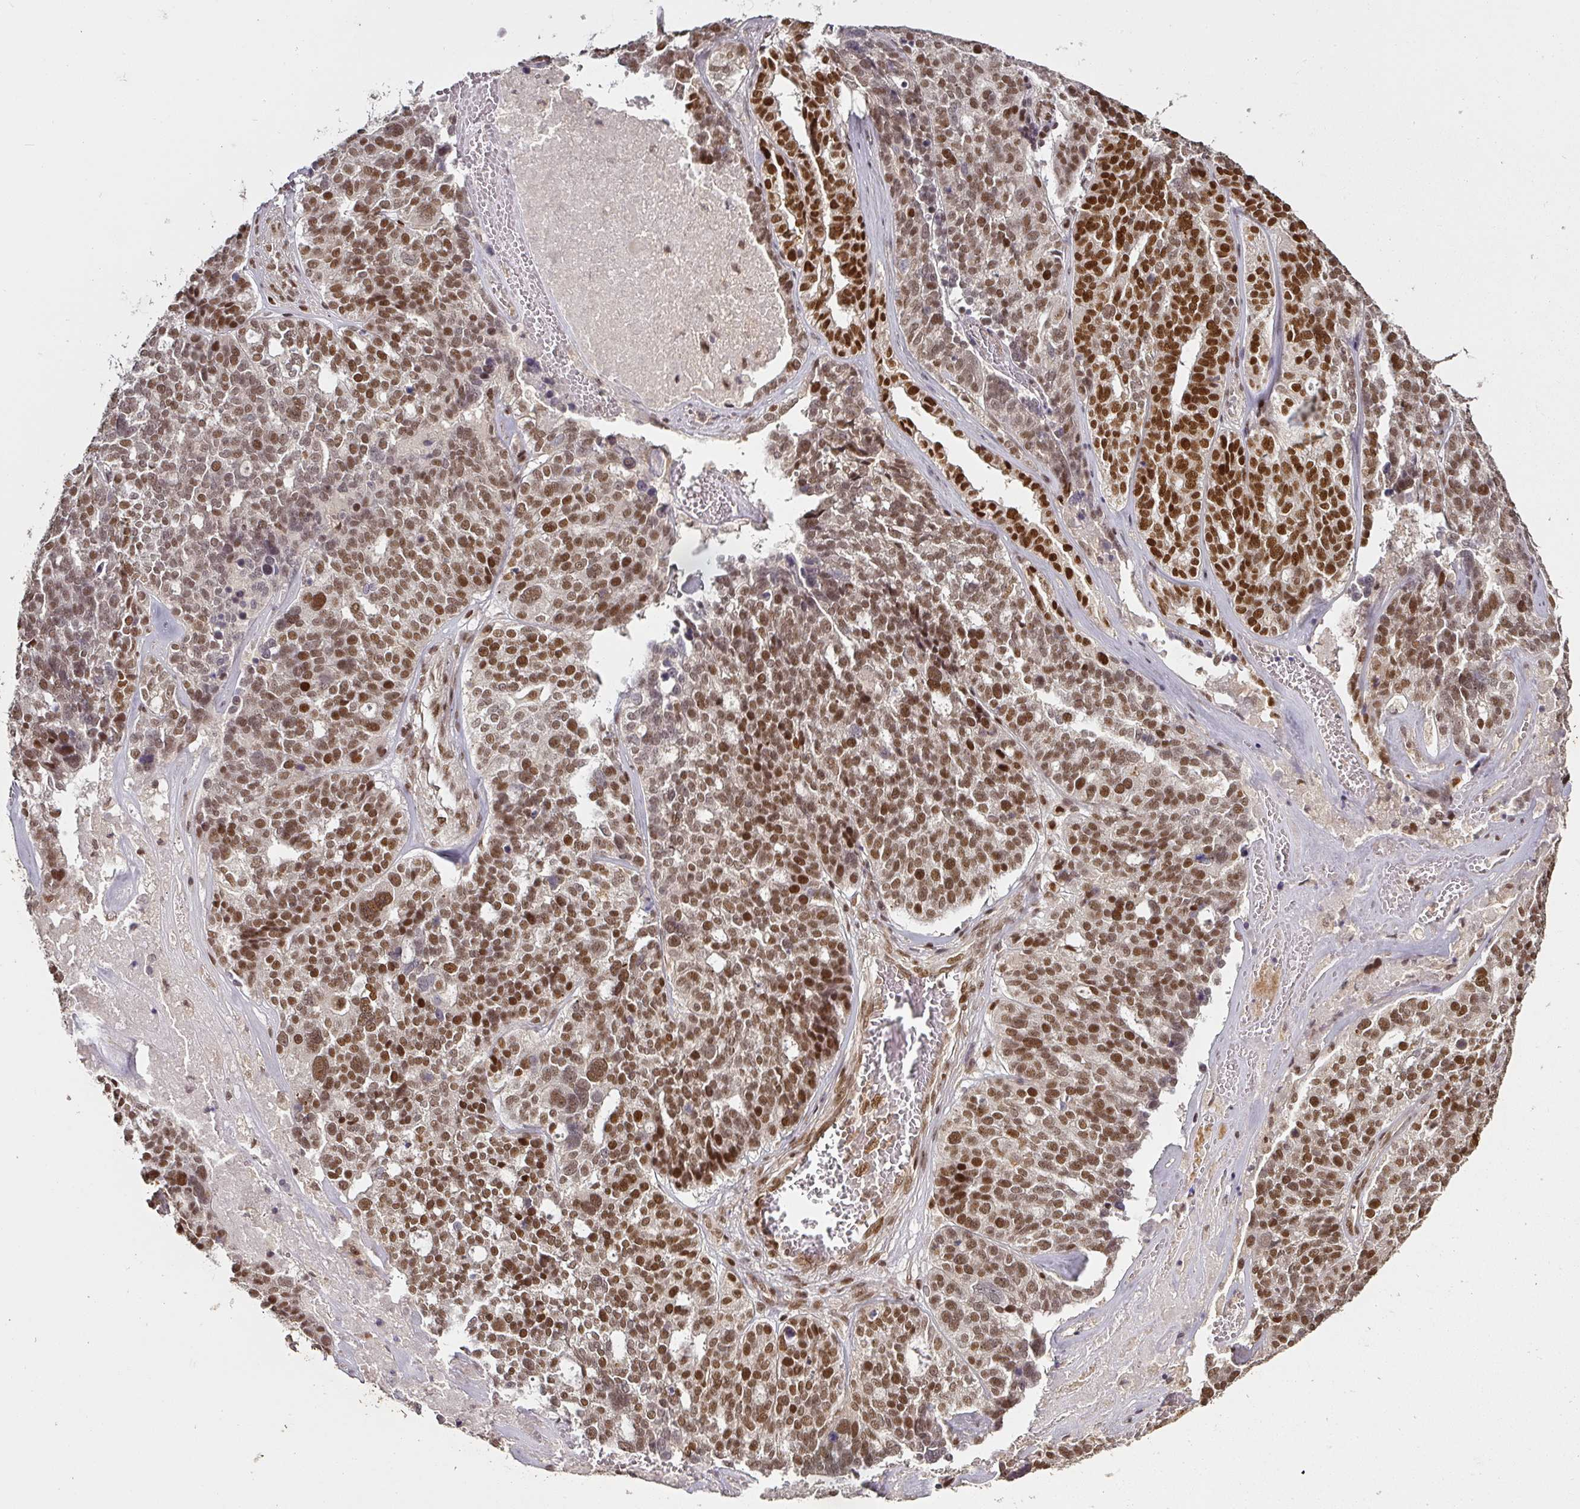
{"staining": {"intensity": "moderate", "quantity": ">75%", "location": "nuclear"}, "tissue": "ovarian cancer", "cell_type": "Tumor cells", "image_type": "cancer", "snomed": [{"axis": "morphology", "description": "Cystadenocarcinoma, serous, NOS"}, {"axis": "topography", "description": "Ovary"}], "caption": "This micrograph reveals ovarian cancer stained with immunohistochemistry to label a protein in brown. The nuclear of tumor cells show moderate positivity for the protein. Nuclei are counter-stained blue.", "gene": "GPRIN2", "patient": {"sex": "female", "age": 59}}